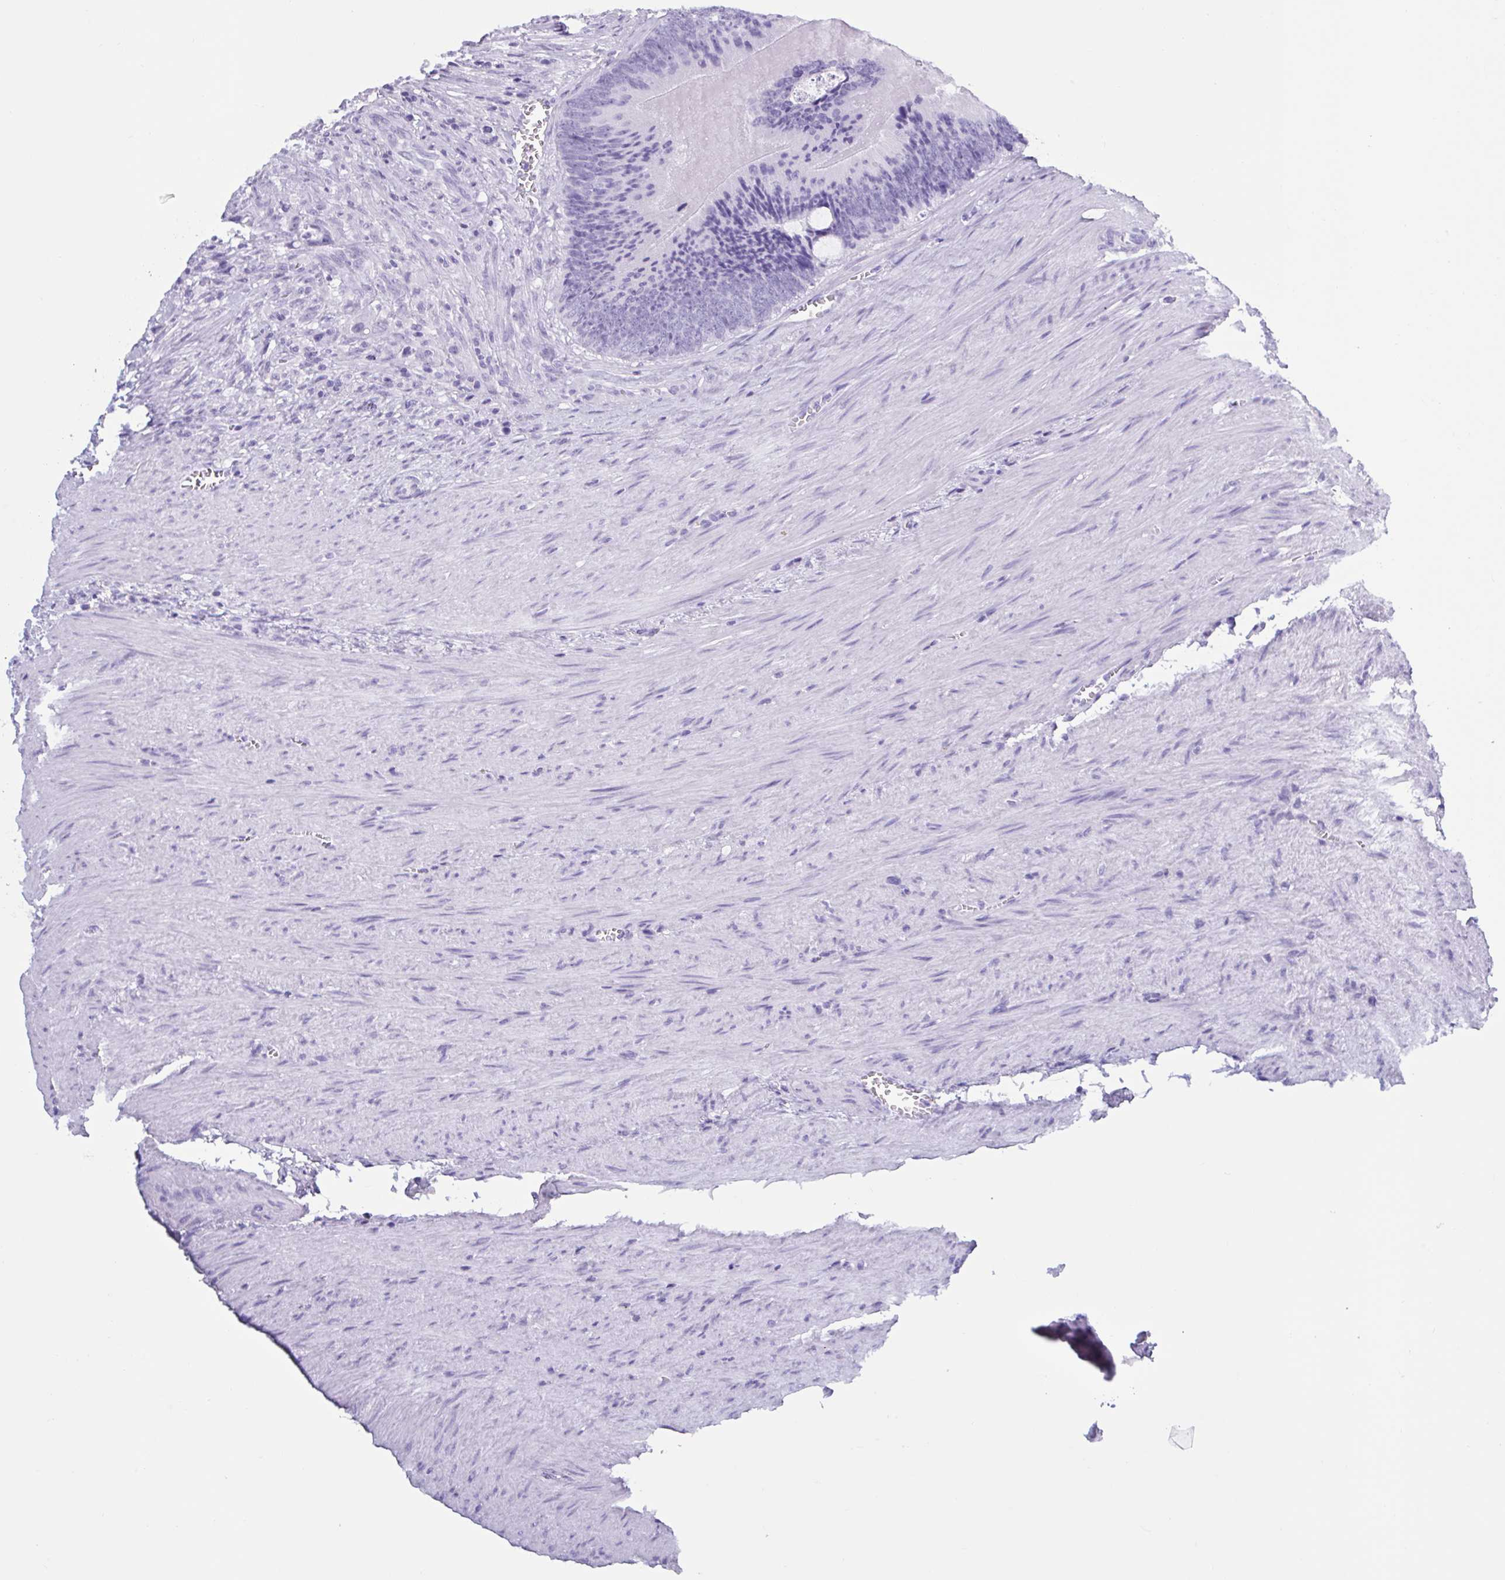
{"staining": {"intensity": "negative", "quantity": "none", "location": "none"}, "tissue": "colorectal cancer", "cell_type": "Tumor cells", "image_type": "cancer", "snomed": [{"axis": "morphology", "description": "Adenocarcinoma, NOS"}, {"axis": "topography", "description": "Colon"}], "caption": "Immunohistochemical staining of human colorectal cancer (adenocarcinoma) reveals no significant positivity in tumor cells.", "gene": "MRGPRG", "patient": {"sex": "male", "age": 62}}